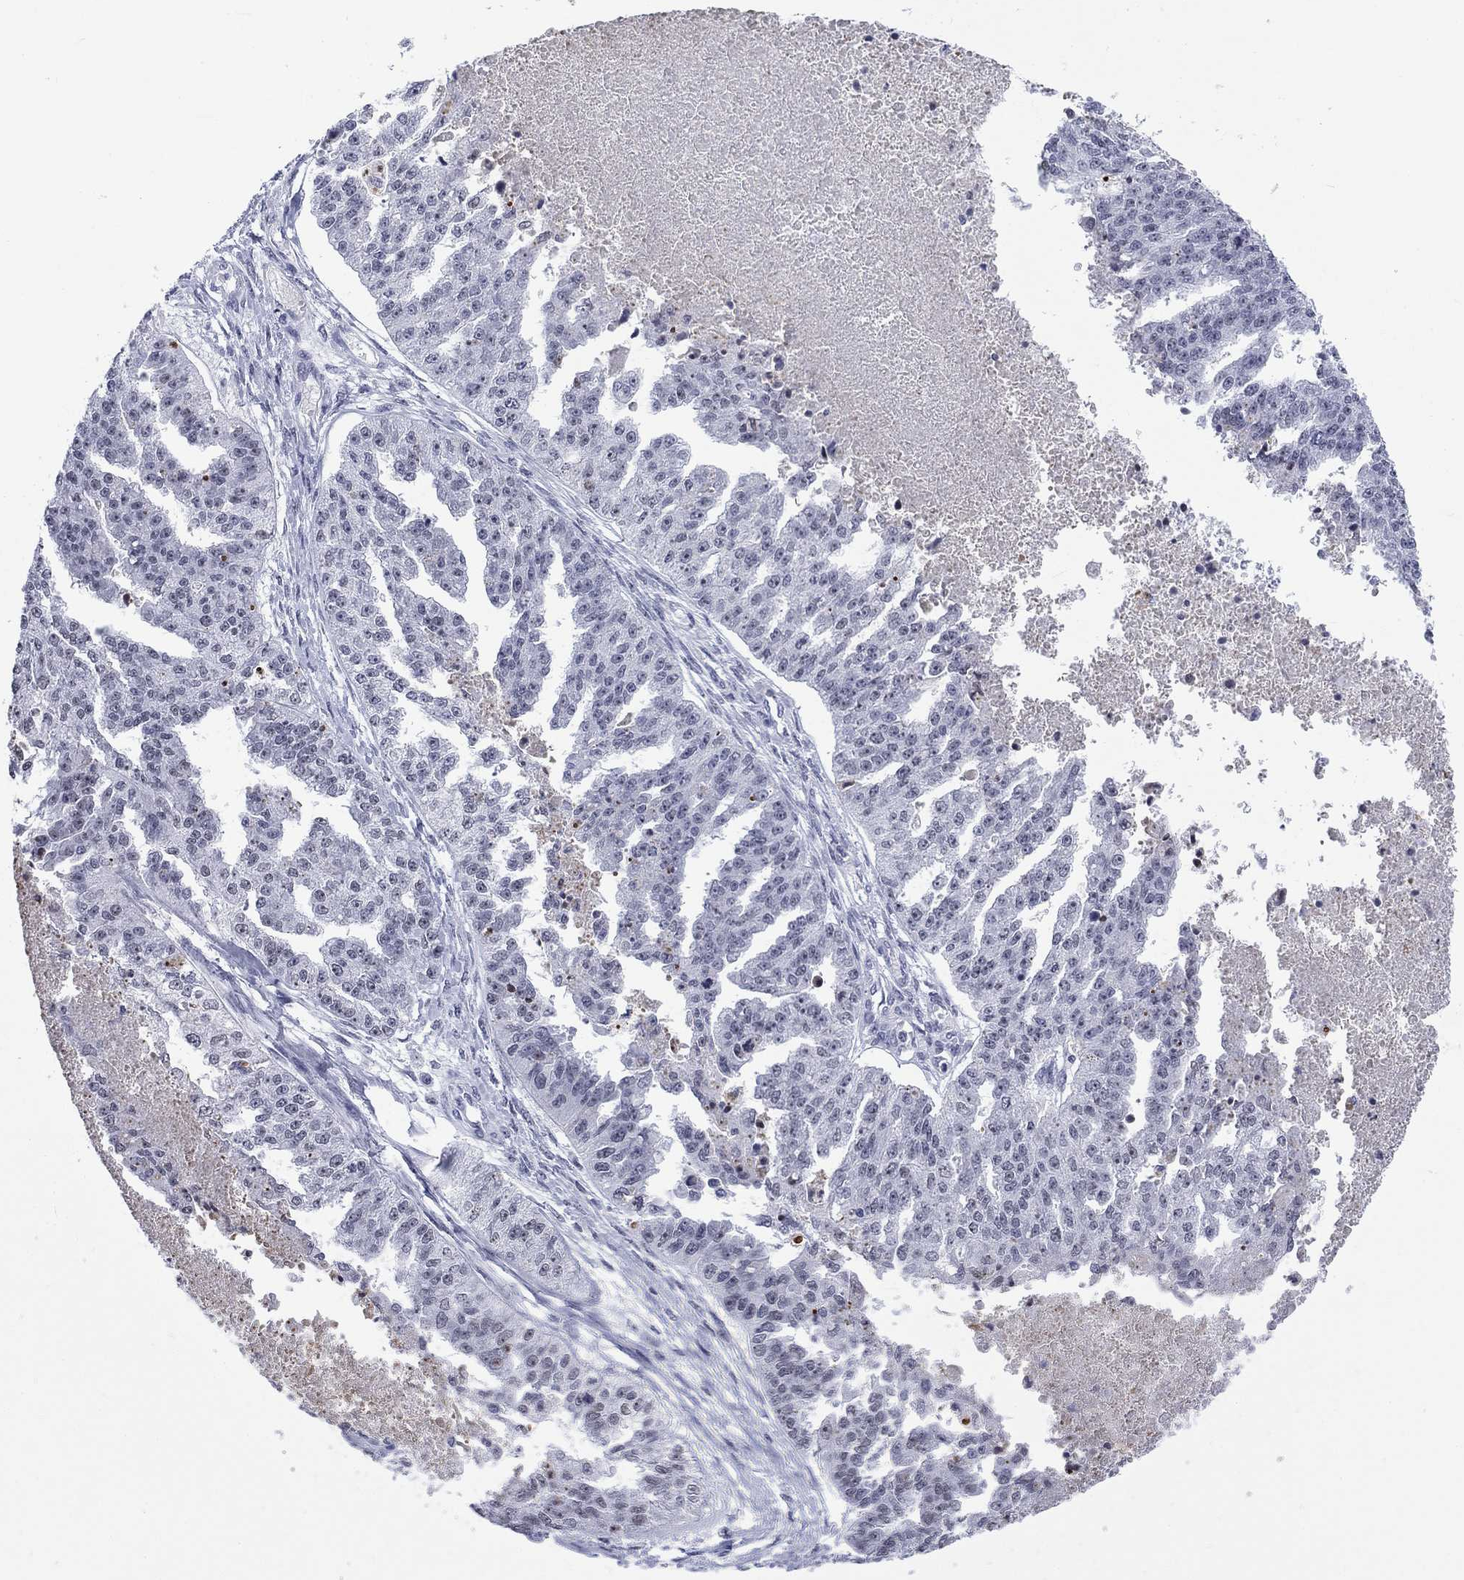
{"staining": {"intensity": "negative", "quantity": "none", "location": "none"}, "tissue": "ovarian cancer", "cell_type": "Tumor cells", "image_type": "cancer", "snomed": [{"axis": "morphology", "description": "Cystadenocarcinoma, serous, NOS"}, {"axis": "topography", "description": "Ovary"}], "caption": "IHC of human ovarian cancer shows no positivity in tumor cells.", "gene": "CSRNP3", "patient": {"sex": "female", "age": 58}}